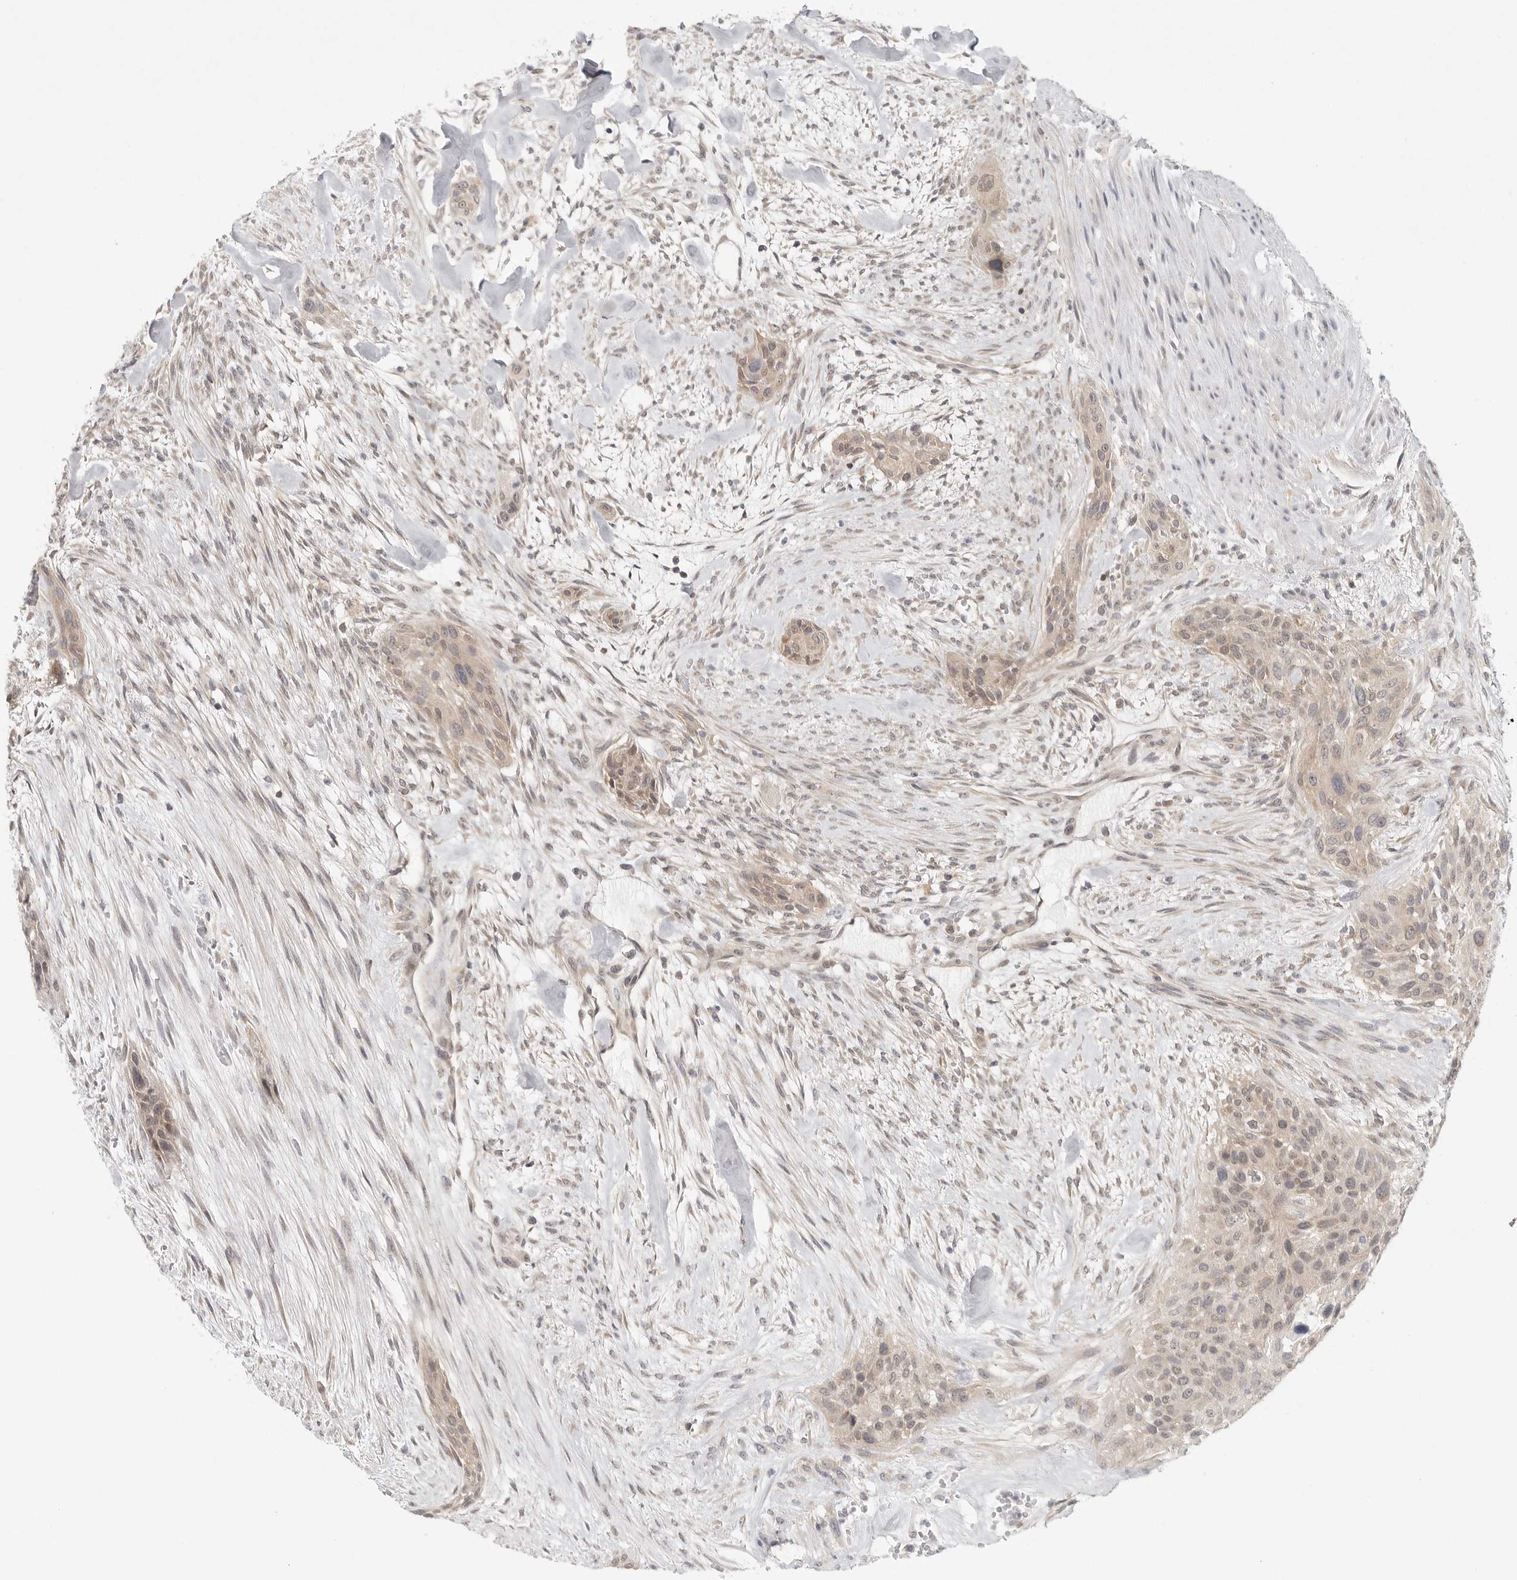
{"staining": {"intensity": "weak", "quantity": "25%-75%", "location": "cytoplasmic/membranous,nuclear"}, "tissue": "urothelial cancer", "cell_type": "Tumor cells", "image_type": "cancer", "snomed": [{"axis": "morphology", "description": "Urothelial carcinoma, High grade"}, {"axis": "topography", "description": "Urinary bladder"}], "caption": "High-grade urothelial carcinoma stained for a protein (brown) reveals weak cytoplasmic/membranous and nuclear positive staining in about 25%-75% of tumor cells.", "gene": "HDAC6", "patient": {"sex": "male", "age": 35}}